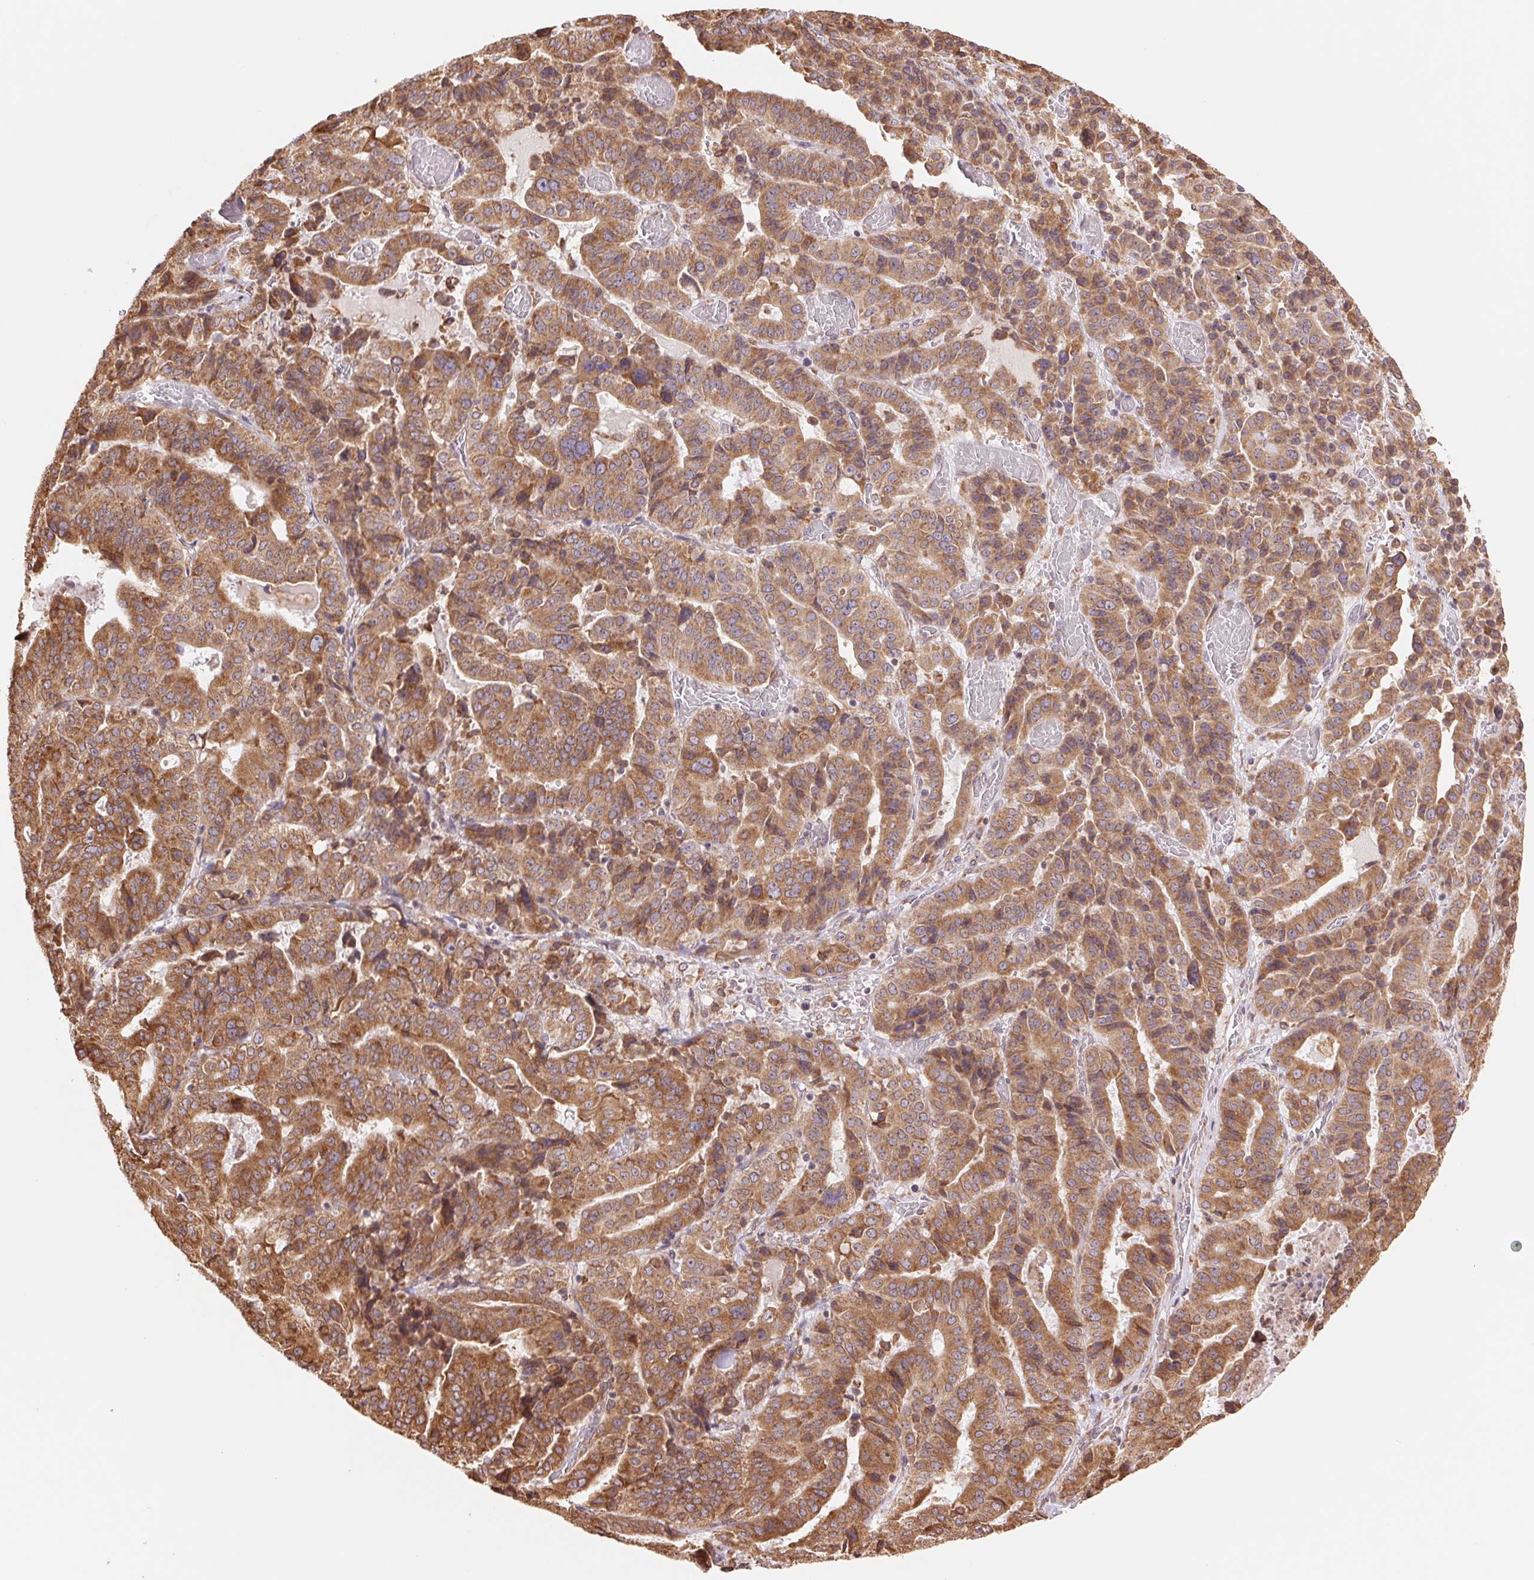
{"staining": {"intensity": "moderate", "quantity": ">75%", "location": "cytoplasmic/membranous"}, "tissue": "stomach cancer", "cell_type": "Tumor cells", "image_type": "cancer", "snomed": [{"axis": "morphology", "description": "Adenocarcinoma, NOS"}, {"axis": "topography", "description": "Stomach"}], "caption": "Immunohistochemistry (IHC) (DAB) staining of stomach cancer displays moderate cytoplasmic/membranous protein positivity in approximately >75% of tumor cells.", "gene": "RPN1", "patient": {"sex": "male", "age": 48}}